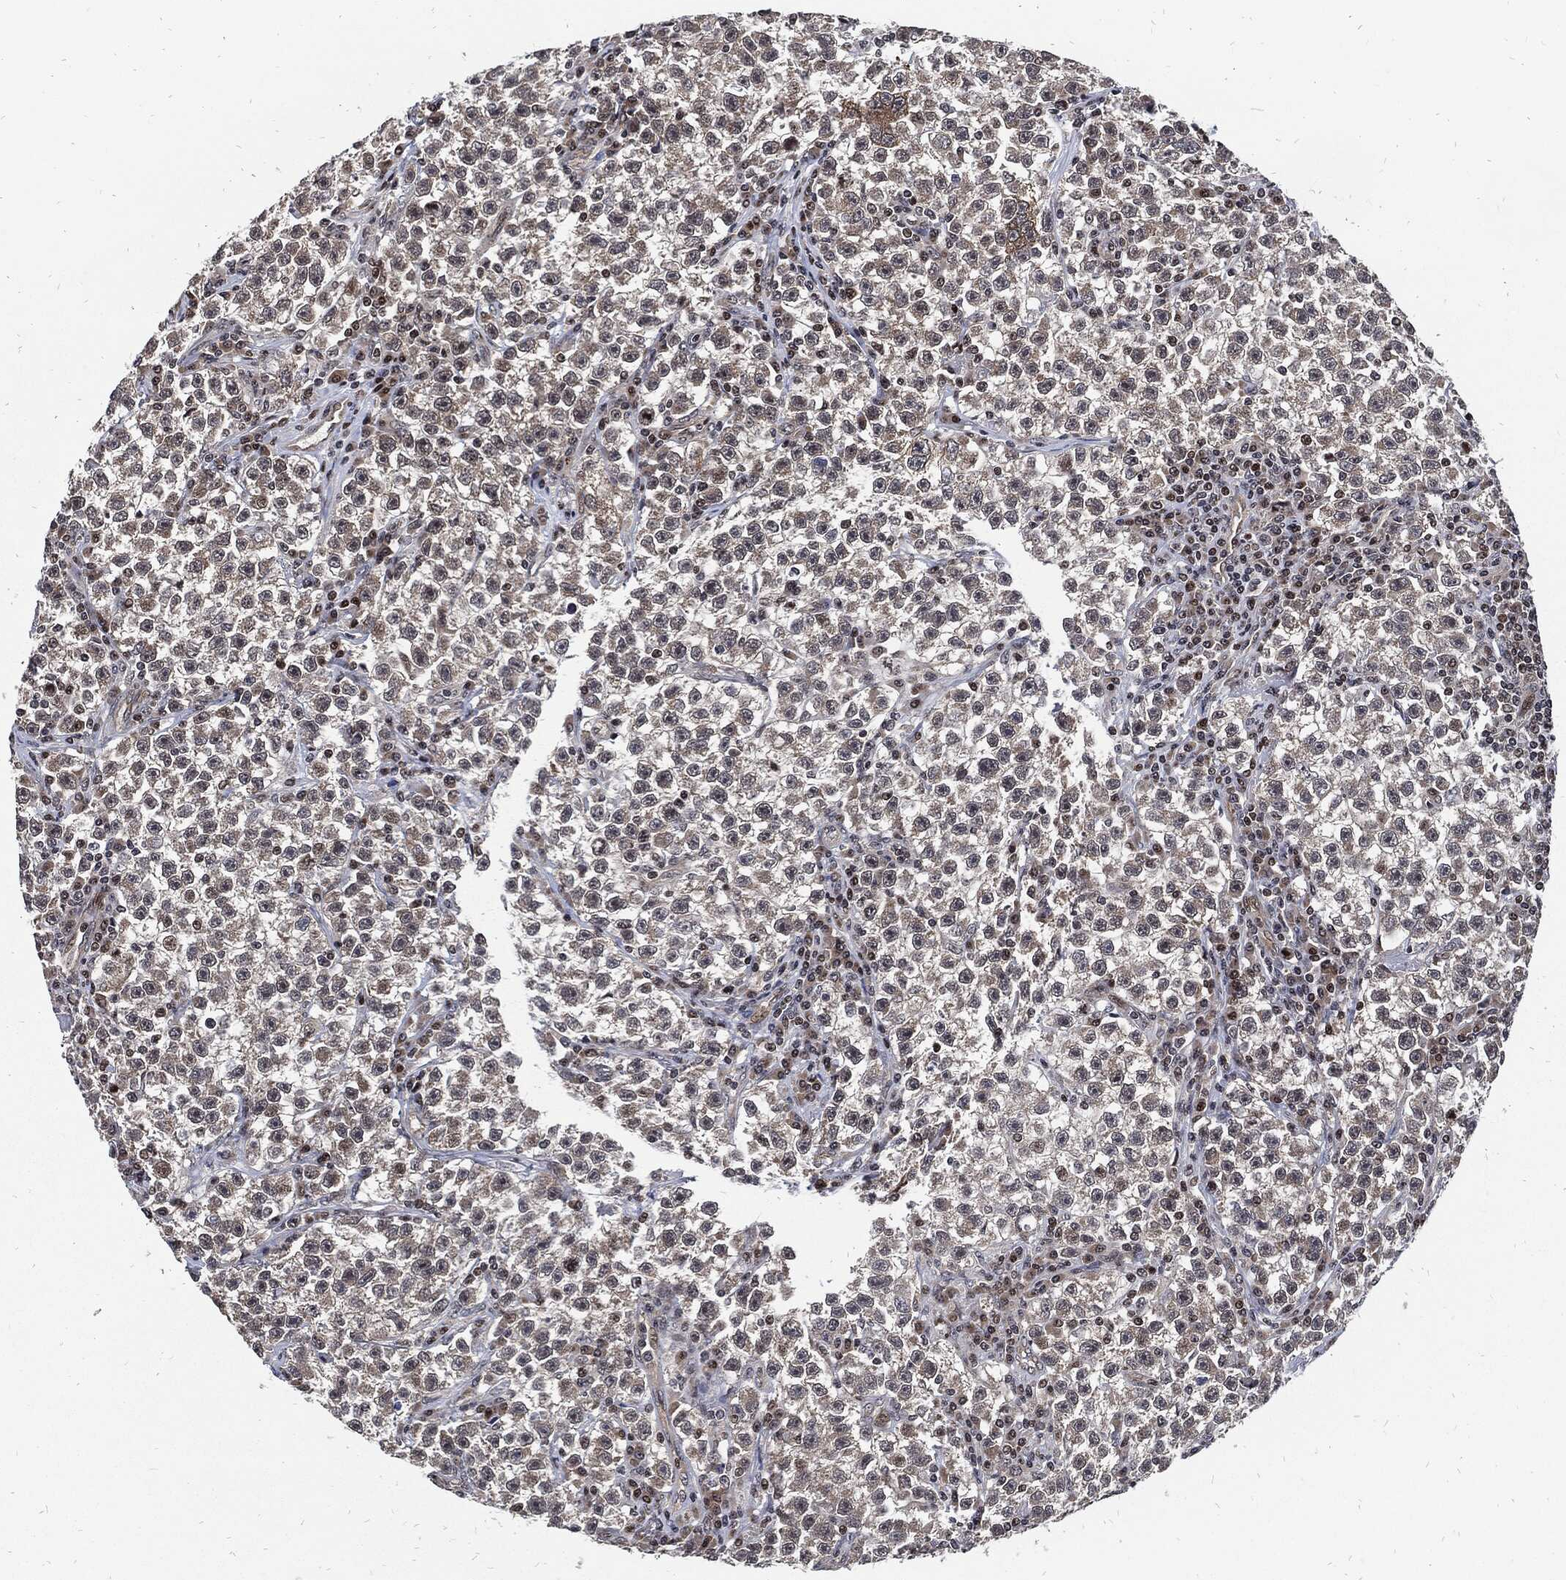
{"staining": {"intensity": "negative", "quantity": "none", "location": "none"}, "tissue": "testis cancer", "cell_type": "Tumor cells", "image_type": "cancer", "snomed": [{"axis": "morphology", "description": "Seminoma, NOS"}, {"axis": "topography", "description": "Testis"}], "caption": "Tumor cells are negative for protein expression in human testis cancer.", "gene": "ZNF775", "patient": {"sex": "male", "age": 22}}